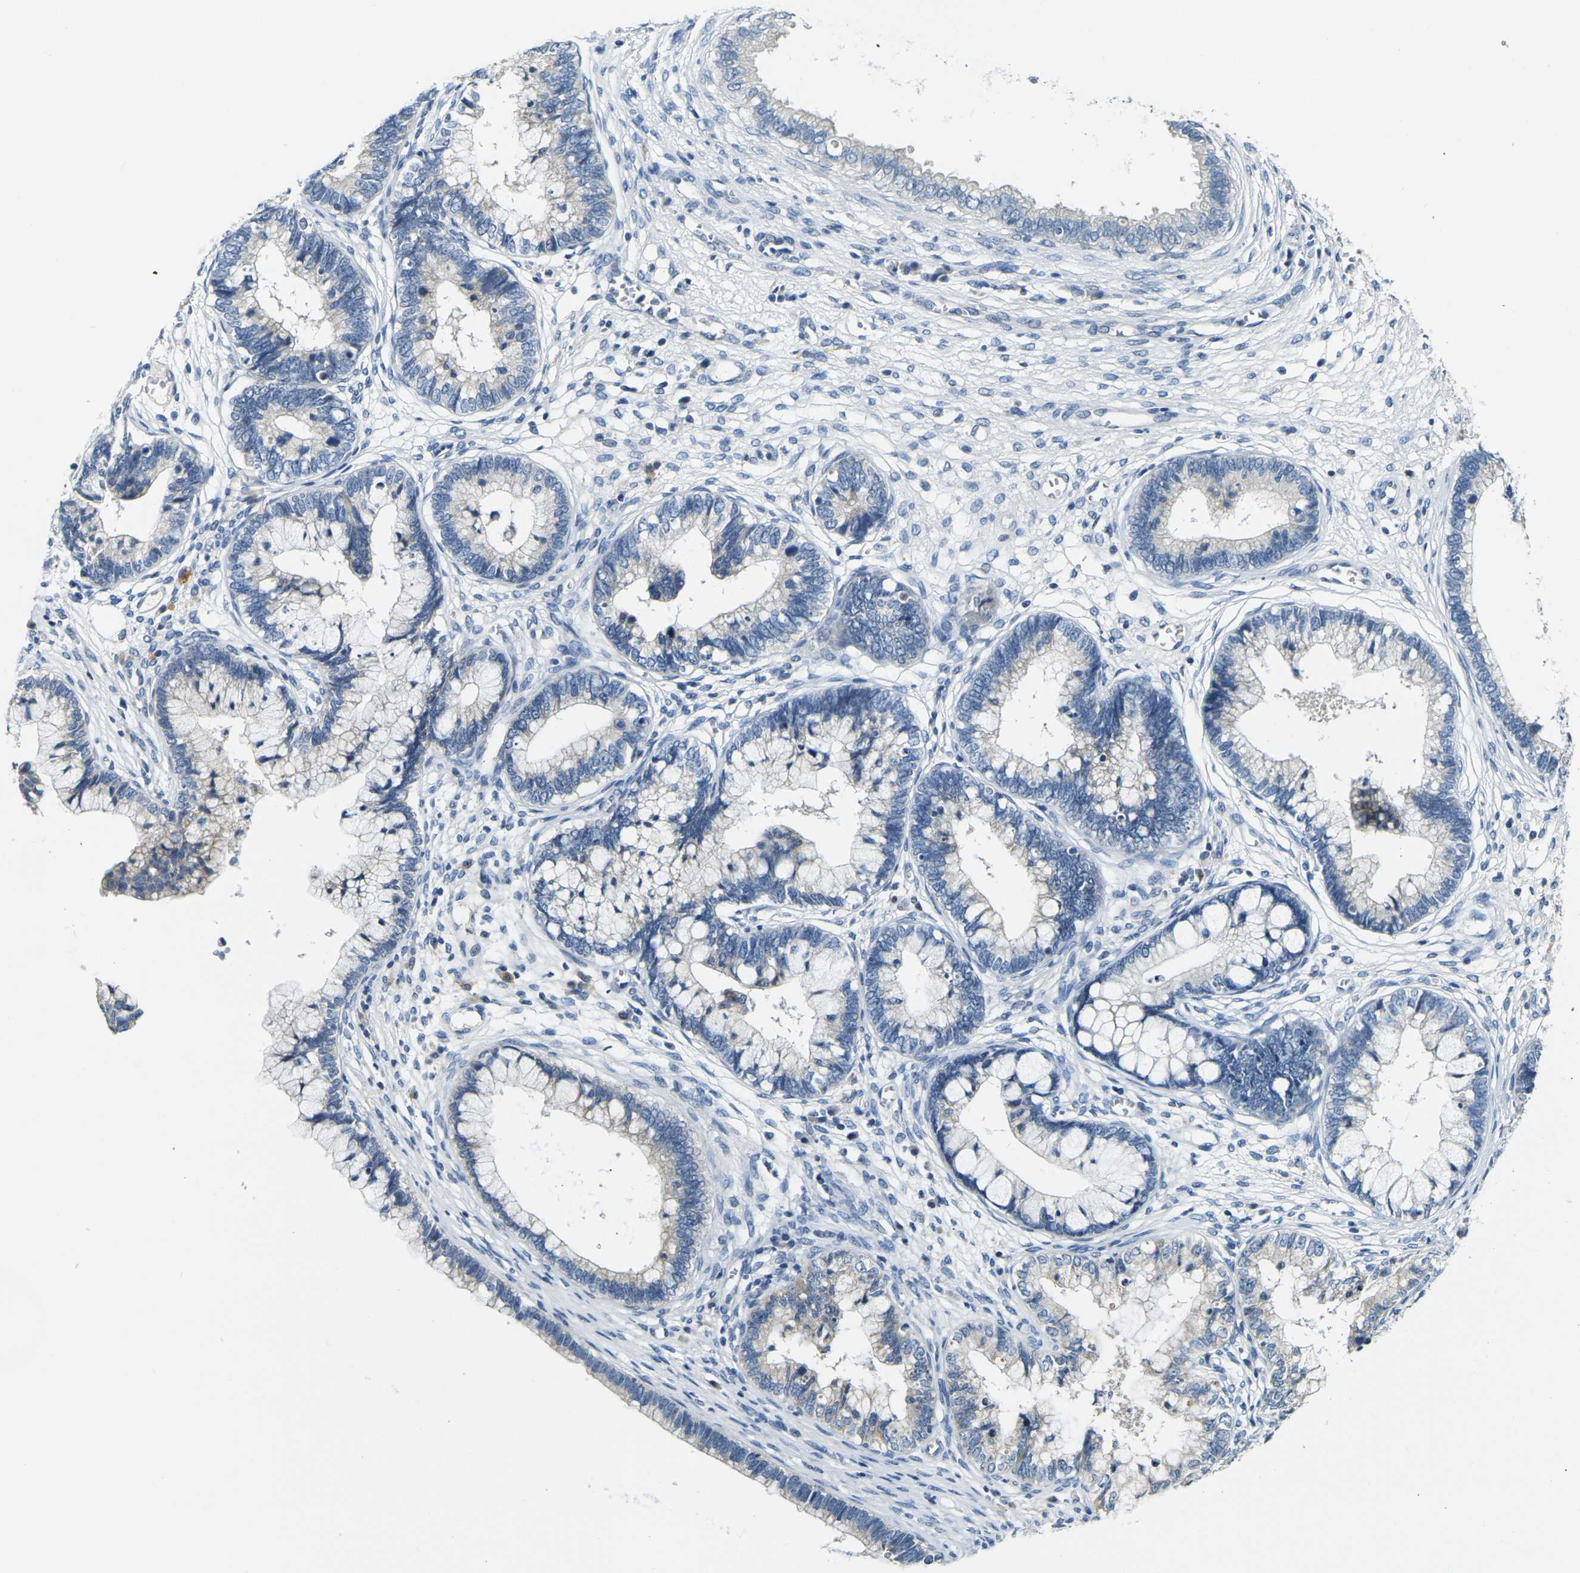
{"staining": {"intensity": "negative", "quantity": "none", "location": "none"}, "tissue": "cervical cancer", "cell_type": "Tumor cells", "image_type": "cancer", "snomed": [{"axis": "morphology", "description": "Adenocarcinoma, NOS"}, {"axis": "topography", "description": "Cervix"}], "caption": "Cervical cancer was stained to show a protein in brown. There is no significant expression in tumor cells.", "gene": "SHISAL2B", "patient": {"sex": "female", "age": 44}}